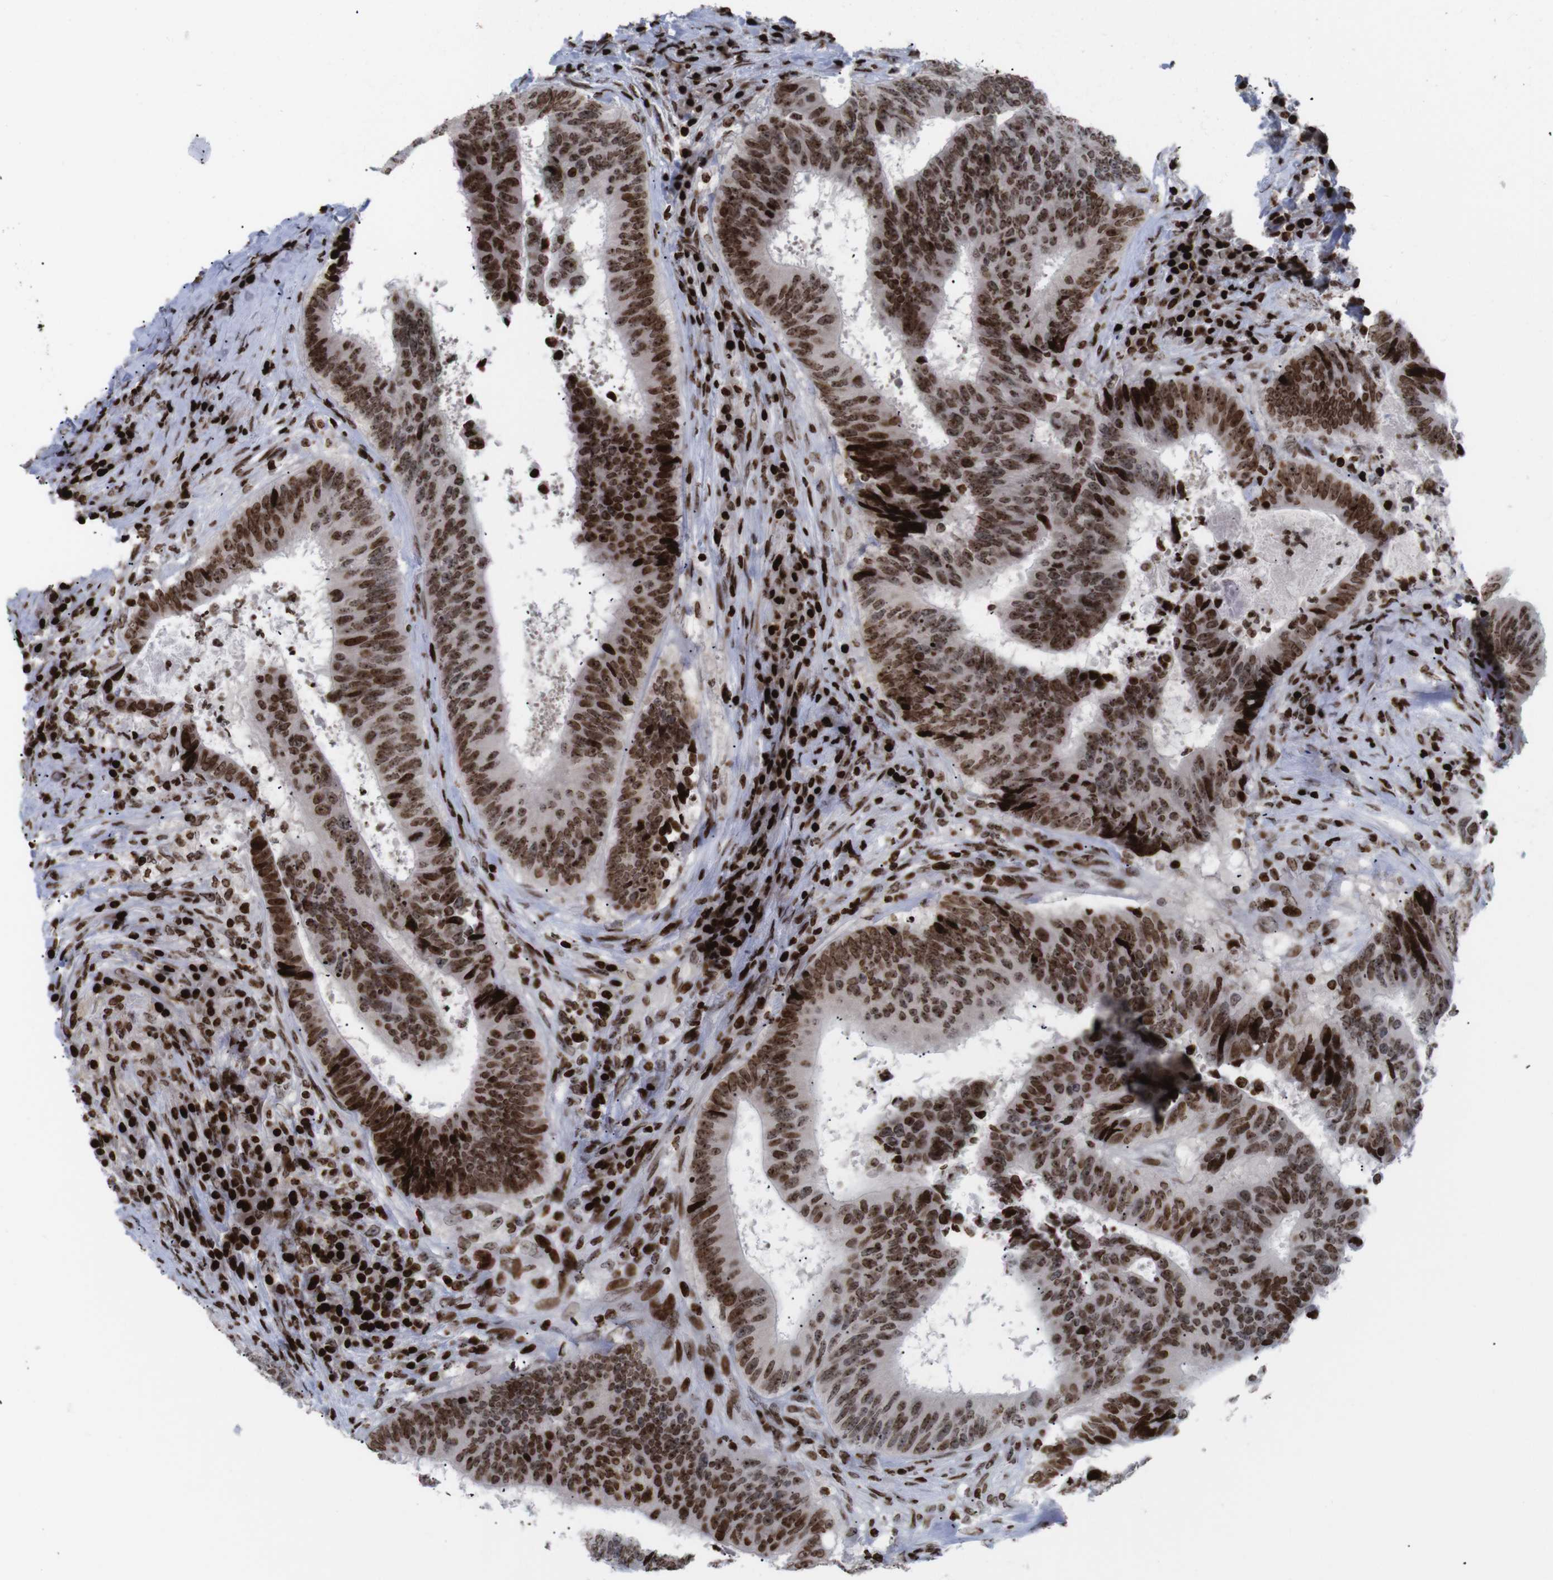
{"staining": {"intensity": "strong", "quantity": ">75%", "location": "nuclear"}, "tissue": "colorectal cancer", "cell_type": "Tumor cells", "image_type": "cancer", "snomed": [{"axis": "morphology", "description": "Adenocarcinoma, NOS"}, {"axis": "topography", "description": "Rectum"}], "caption": "Colorectal cancer (adenocarcinoma) stained with a brown dye reveals strong nuclear positive staining in approximately >75% of tumor cells.", "gene": "H1-4", "patient": {"sex": "male", "age": 72}}